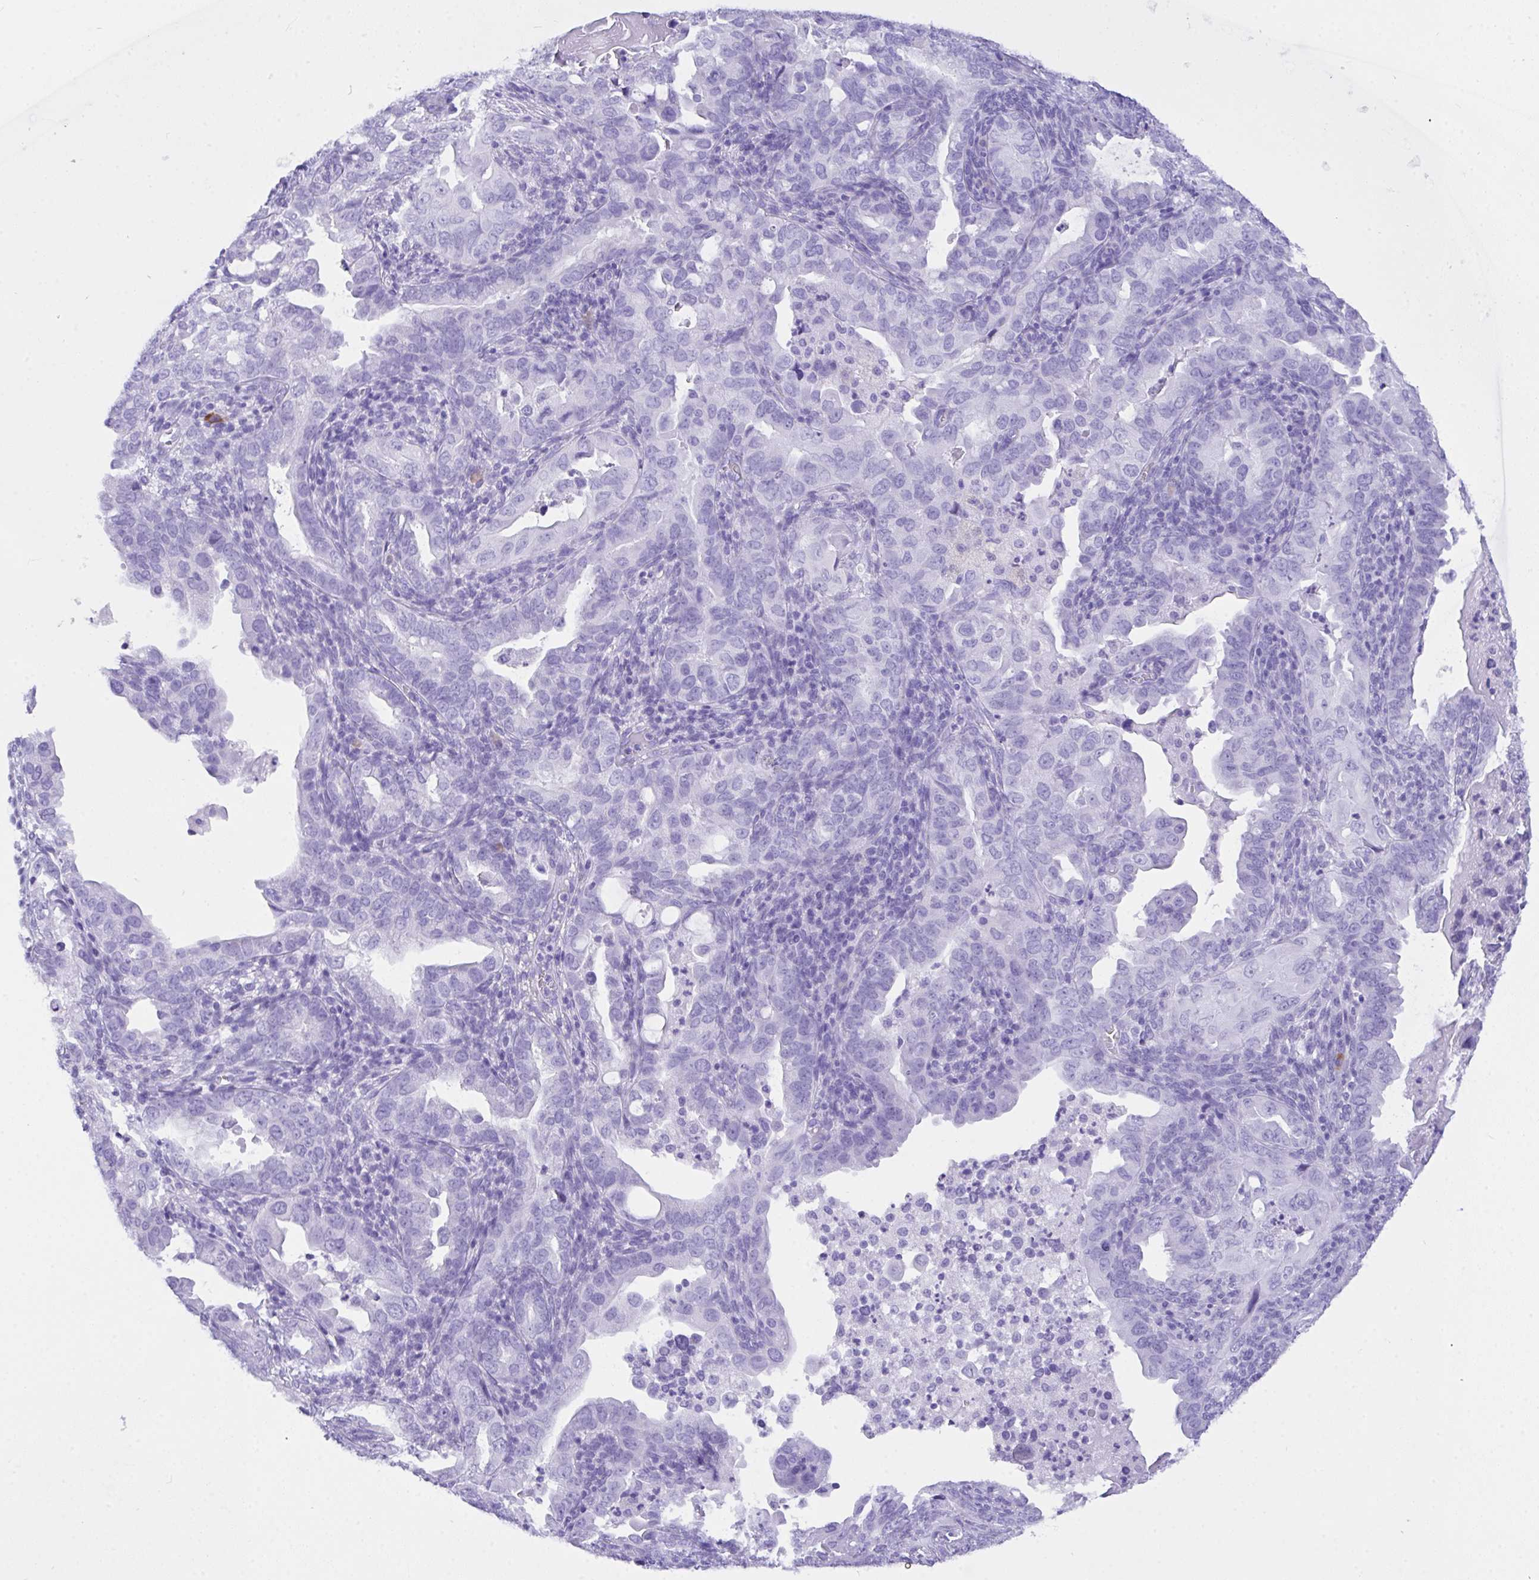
{"staining": {"intensity": "negative", "quantity": "none", "location": "none"}, "tissue": "endometrial cancer", "cell_type": "Tumor cells", "image_type": "cancer", "snomed": [{"axis": "morphology", "description": "Adenocarcinoma, NOS"}, {"axis": "topography", "description": "Endometrium"}], "caption": "The histopathology image displays no staining of tumor cells in endometrial cancer (adenocarcinoma).", "gene": "BEST4", "patient": {"sex": "female", "age": 57}}